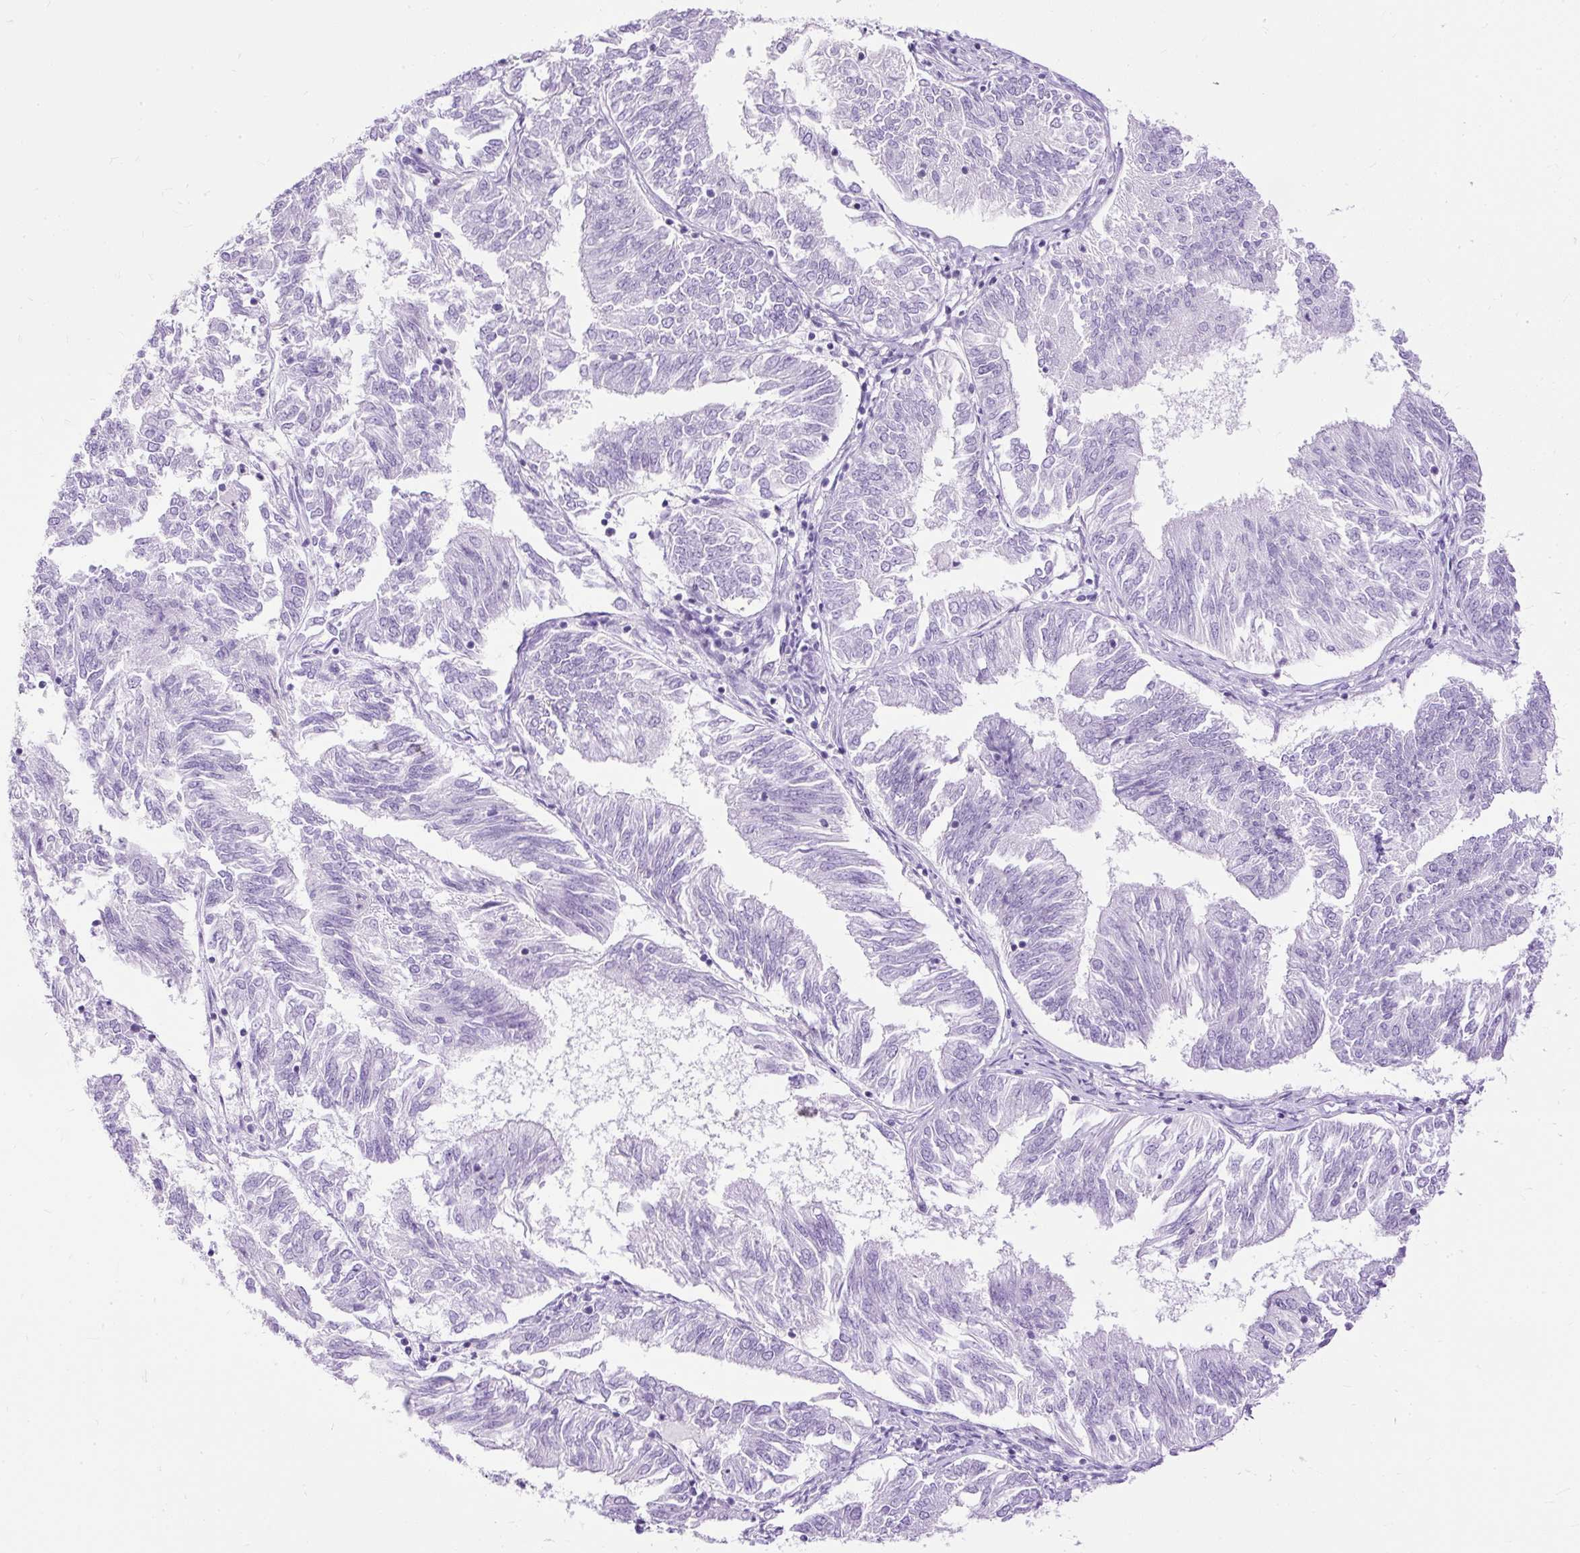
{"staining": {"intensity": "negative", "quantity": "none", "location": "none"}, "tissue": "endometrial cancer", "cell_type": "Tumor cells", "image_type": "cancer", "snomed": [{"axis": "morphology", "description": "Adenocarcinoma, NOS"}, {"axis": "topography", "description": "Endometrium"}], "caption": "Endometrial adenocarcinoma stained for a protein using immunohistochemistry (IHC) demonstrates no staining tumor cells.", "gene": "HEY1", "patient": {"sex": "female", "age": 58}}